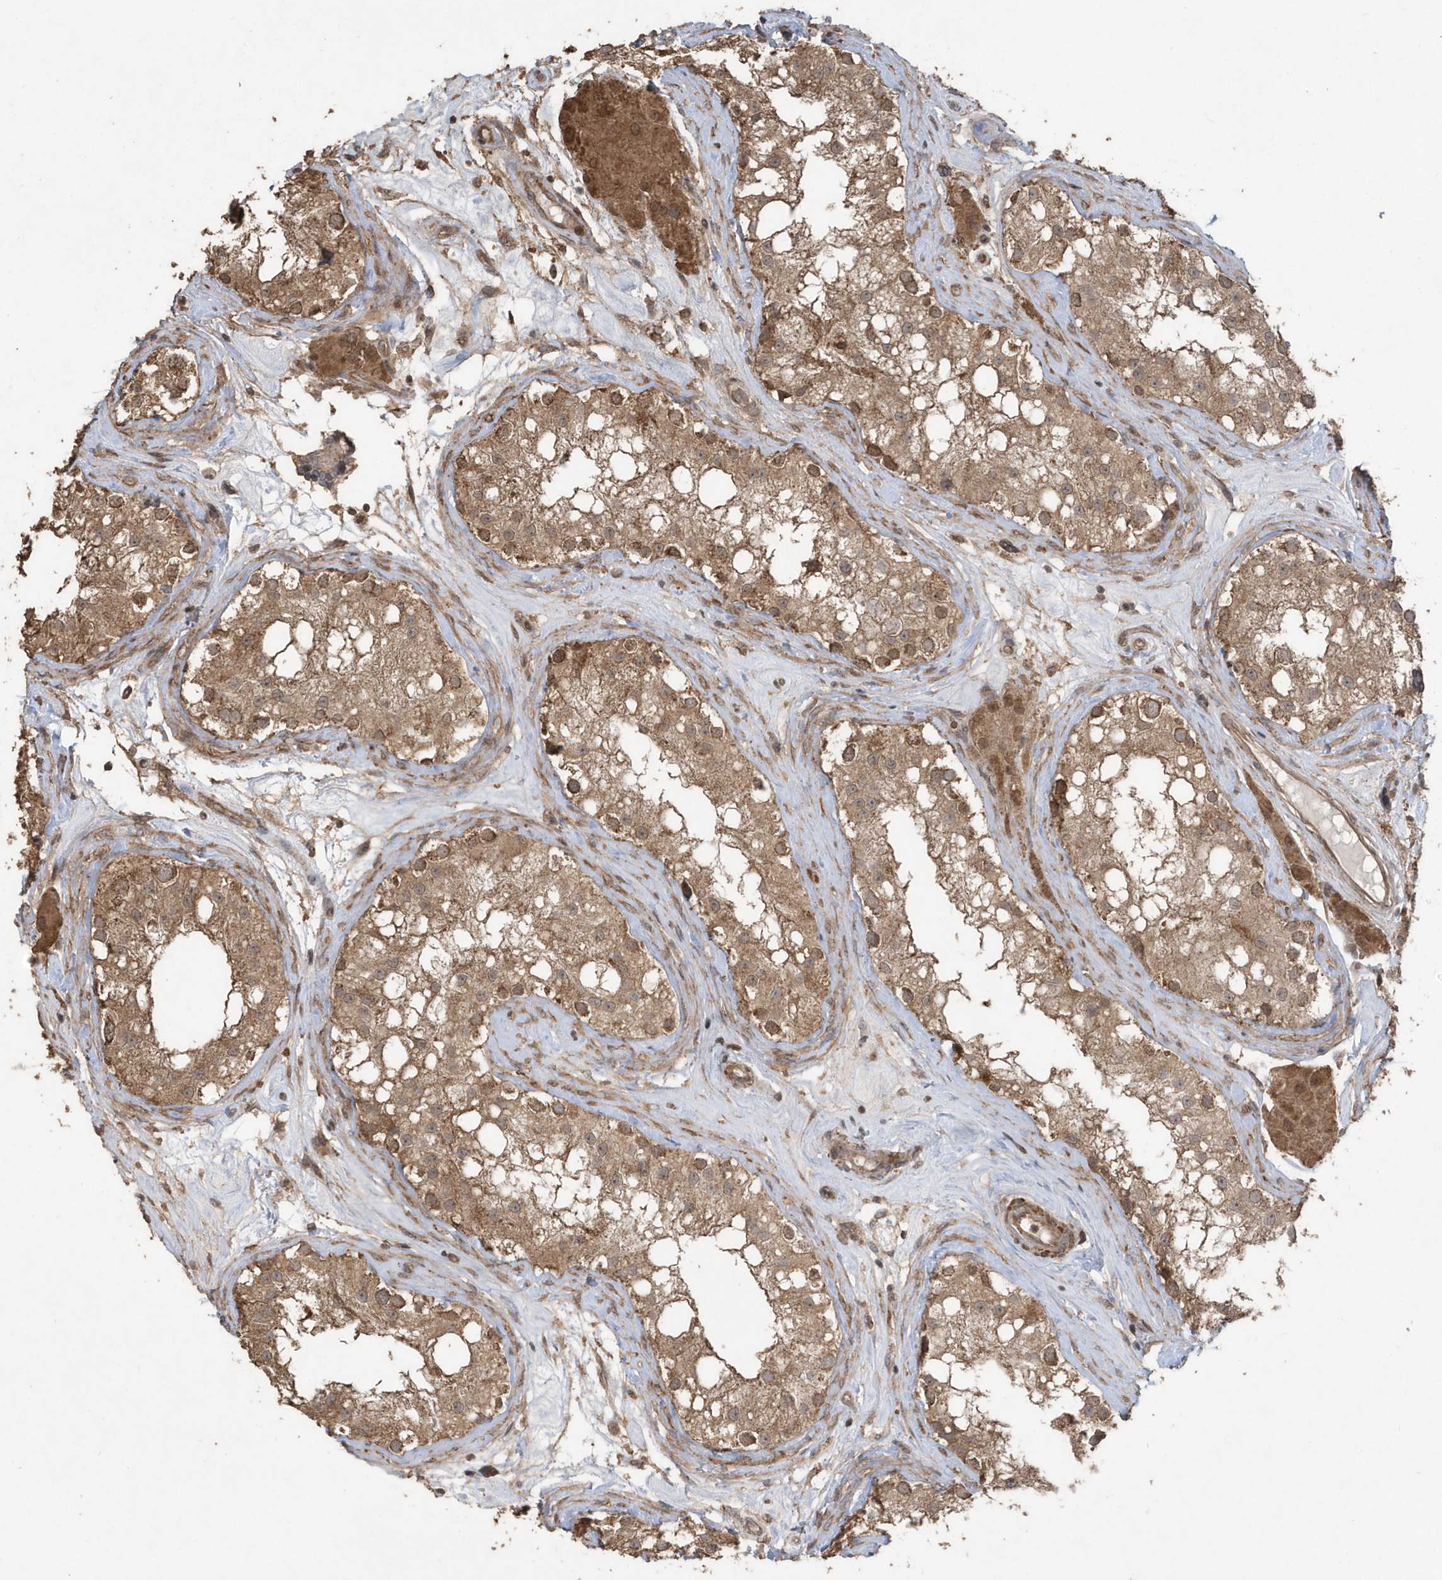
{"staining": {"intensity": "moderate", "quantity": ">75%", "location": "cytoplasmic/membranous"}, "tissue": "testis", "cell_type": "Cells in seminiferous ducts", "image_type": "normal", "snomed": [{"axis": "morphology", "description": "Normal tissue, NOS"}, {"axis": "topography", "description": "Testis"}], "caption": "Immunohistochemistry photomicrograph of benign testis: human testis stained using IHC shows medium levels of moderate protein expression localized specifically in the cytoplasmic/membranous of cells in seminiferous ducts, appearing as a cytoplasmic/membranous brown color.", "gene": "PAXBP1", "patient": {"sex": "male", "age": 84}}